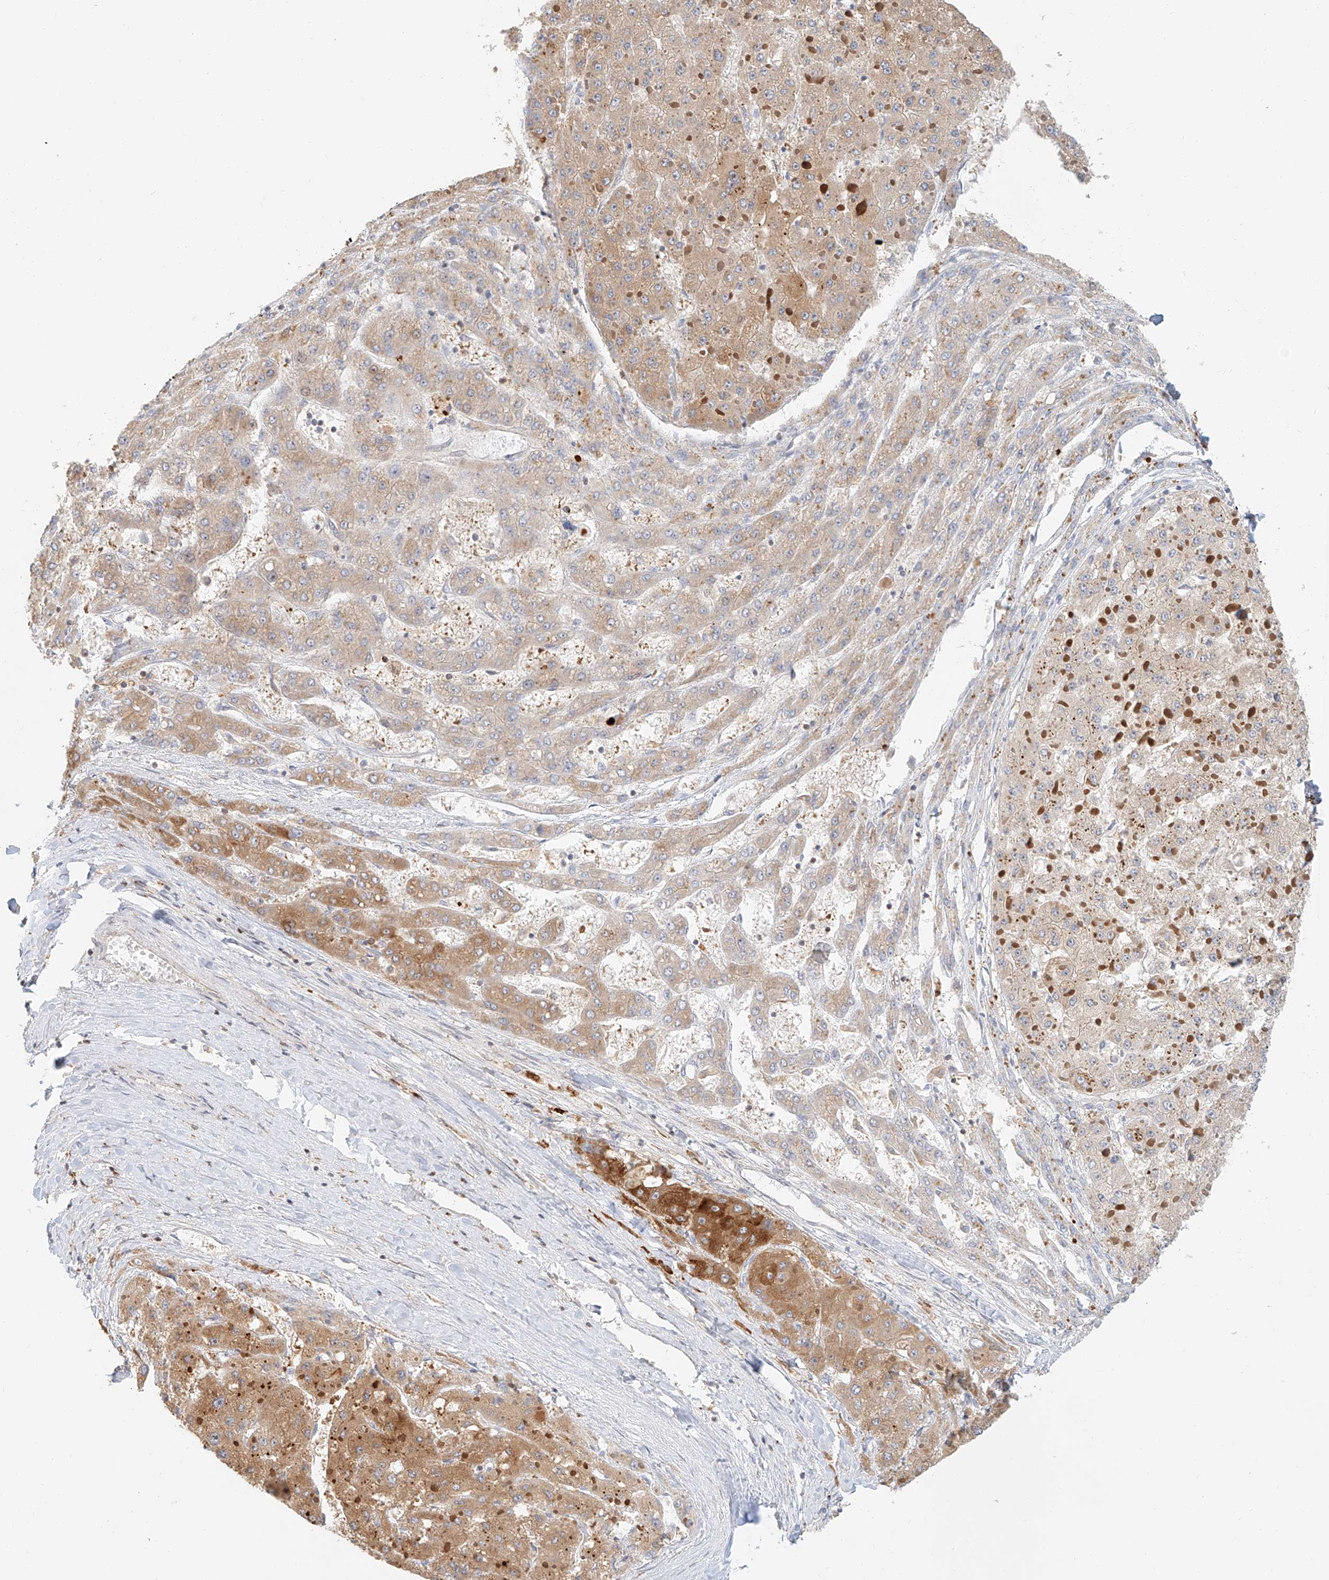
{"staining": {"intensity": "moderate", "quantity": "25%-75%", "location": "cytoplasmic/membranous"}, "tissue": "liver cancer", "cell_type": "Tumor cells", "image_type": "cancer", "snomed": [{"axis": "morphology", "description": "Carcinoma, Hepatocellular, NOS"}, {"axis": "topography", "description": "Liver"}], "caption": "Liver cancer (hepatocellular carcinoma) tissue reveals moderate cytoplasmic/membranous expression in approximately 25%-75% of tumor cells, visualized by immunohistochemistry. Nuclei are stained in blue.", "gene": "DHRS7", "patient": {"sex": "female", "age": 73}}